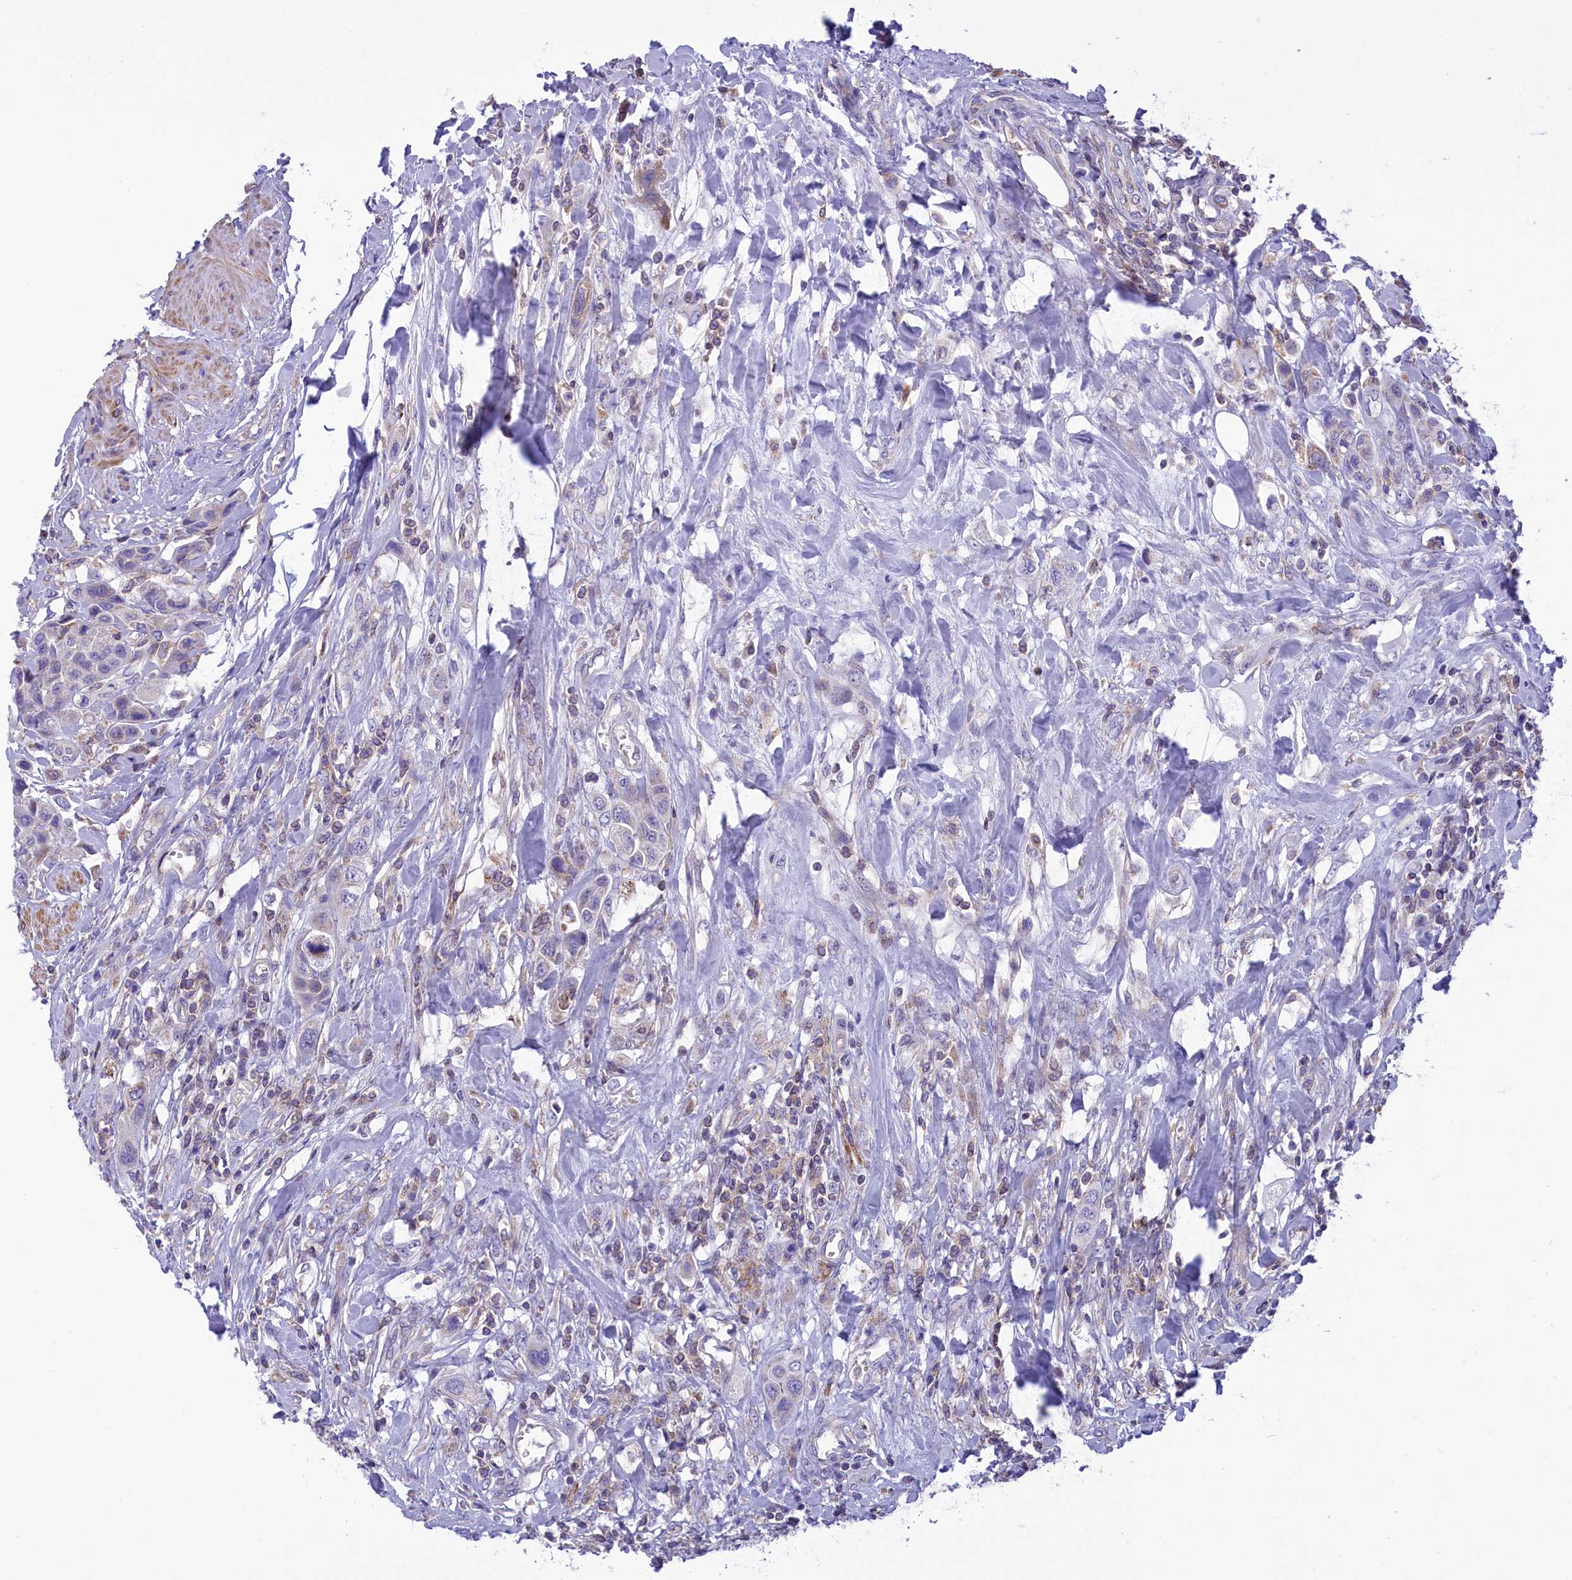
{"staining": {"intensity": "weak", "quantity": "25%-75%", "location": "cytoplasmic/membranous"}, "tissue": "urothelial cancer", "cell_type": "Tumor cells", "image_type": "cancer", "snomed": [{"axis": "morphology", "description": "Urothelial carcinoma, High grade"}, {"axis": "topography", "description": "Urinary bladder"}], "caption": "Approximately 25%-75% of tumor cells in human urothelial carcinoma (high-grade) exhibit weak cytoplasmic/membranous protein staining as visualized by brown immunohistochemical staining.", "gene": "CORO7-PAM16", "patient": {"sex": "male", "age": 50}}